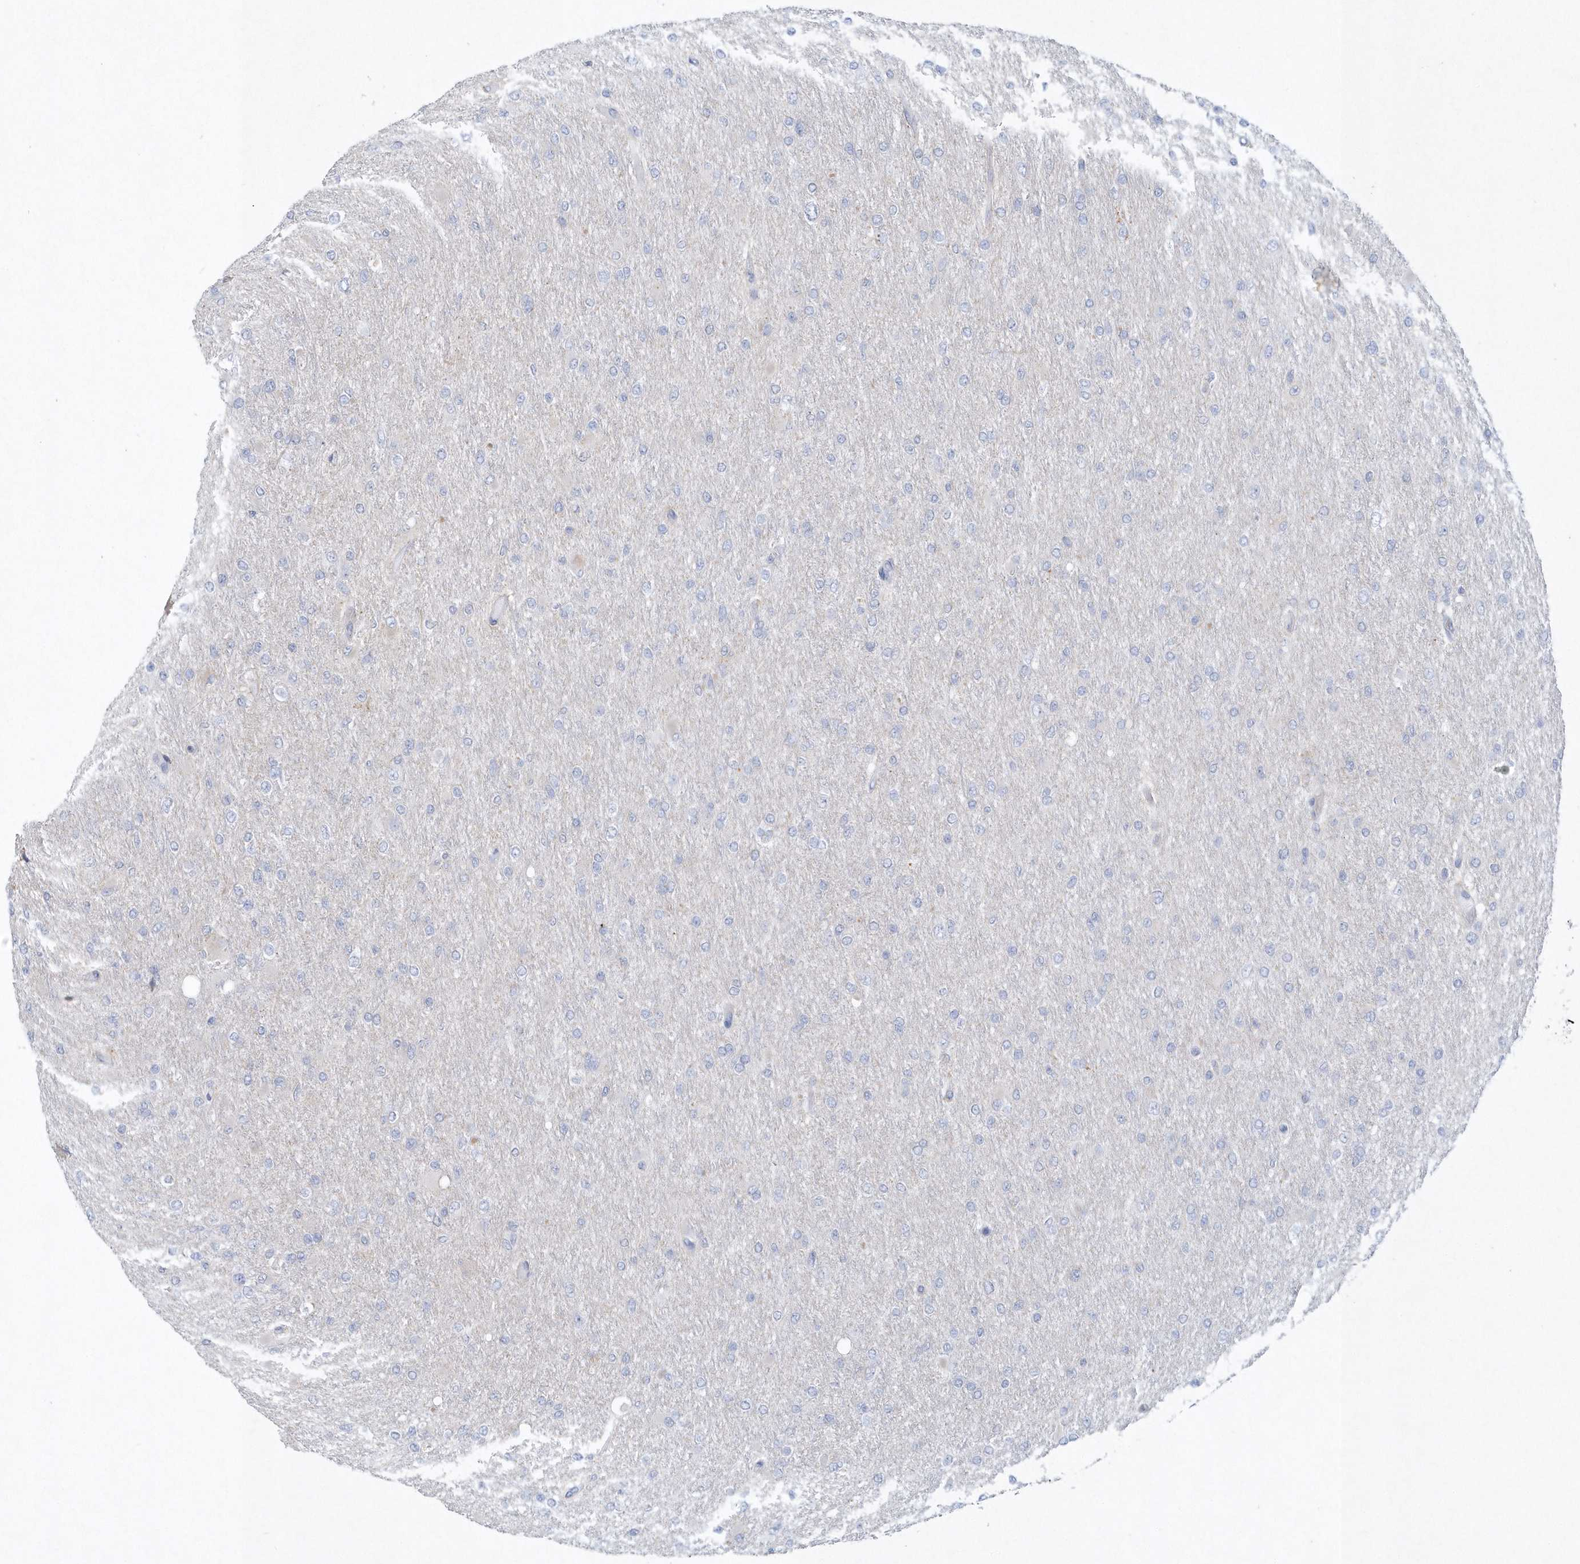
{"staining": {"intensity": "negative", "quantity": "none", "location": "none"}, "tissue": "glioma", "cell_type": "Tumor cells", "image_type": "cancer", "snomed": [{"axis": "morphology", "description": "Glioma, malignant, High grade"}, {"axis": "topography", "description": "Cerebral cortex"}], "caption": "High-grade glioma (malignant) stained for a protein using immunohistochemistry demonstrates no expression tumor cells.", "gene": "NIPAL1", "patient": {"sex": "female", "age": 36}}